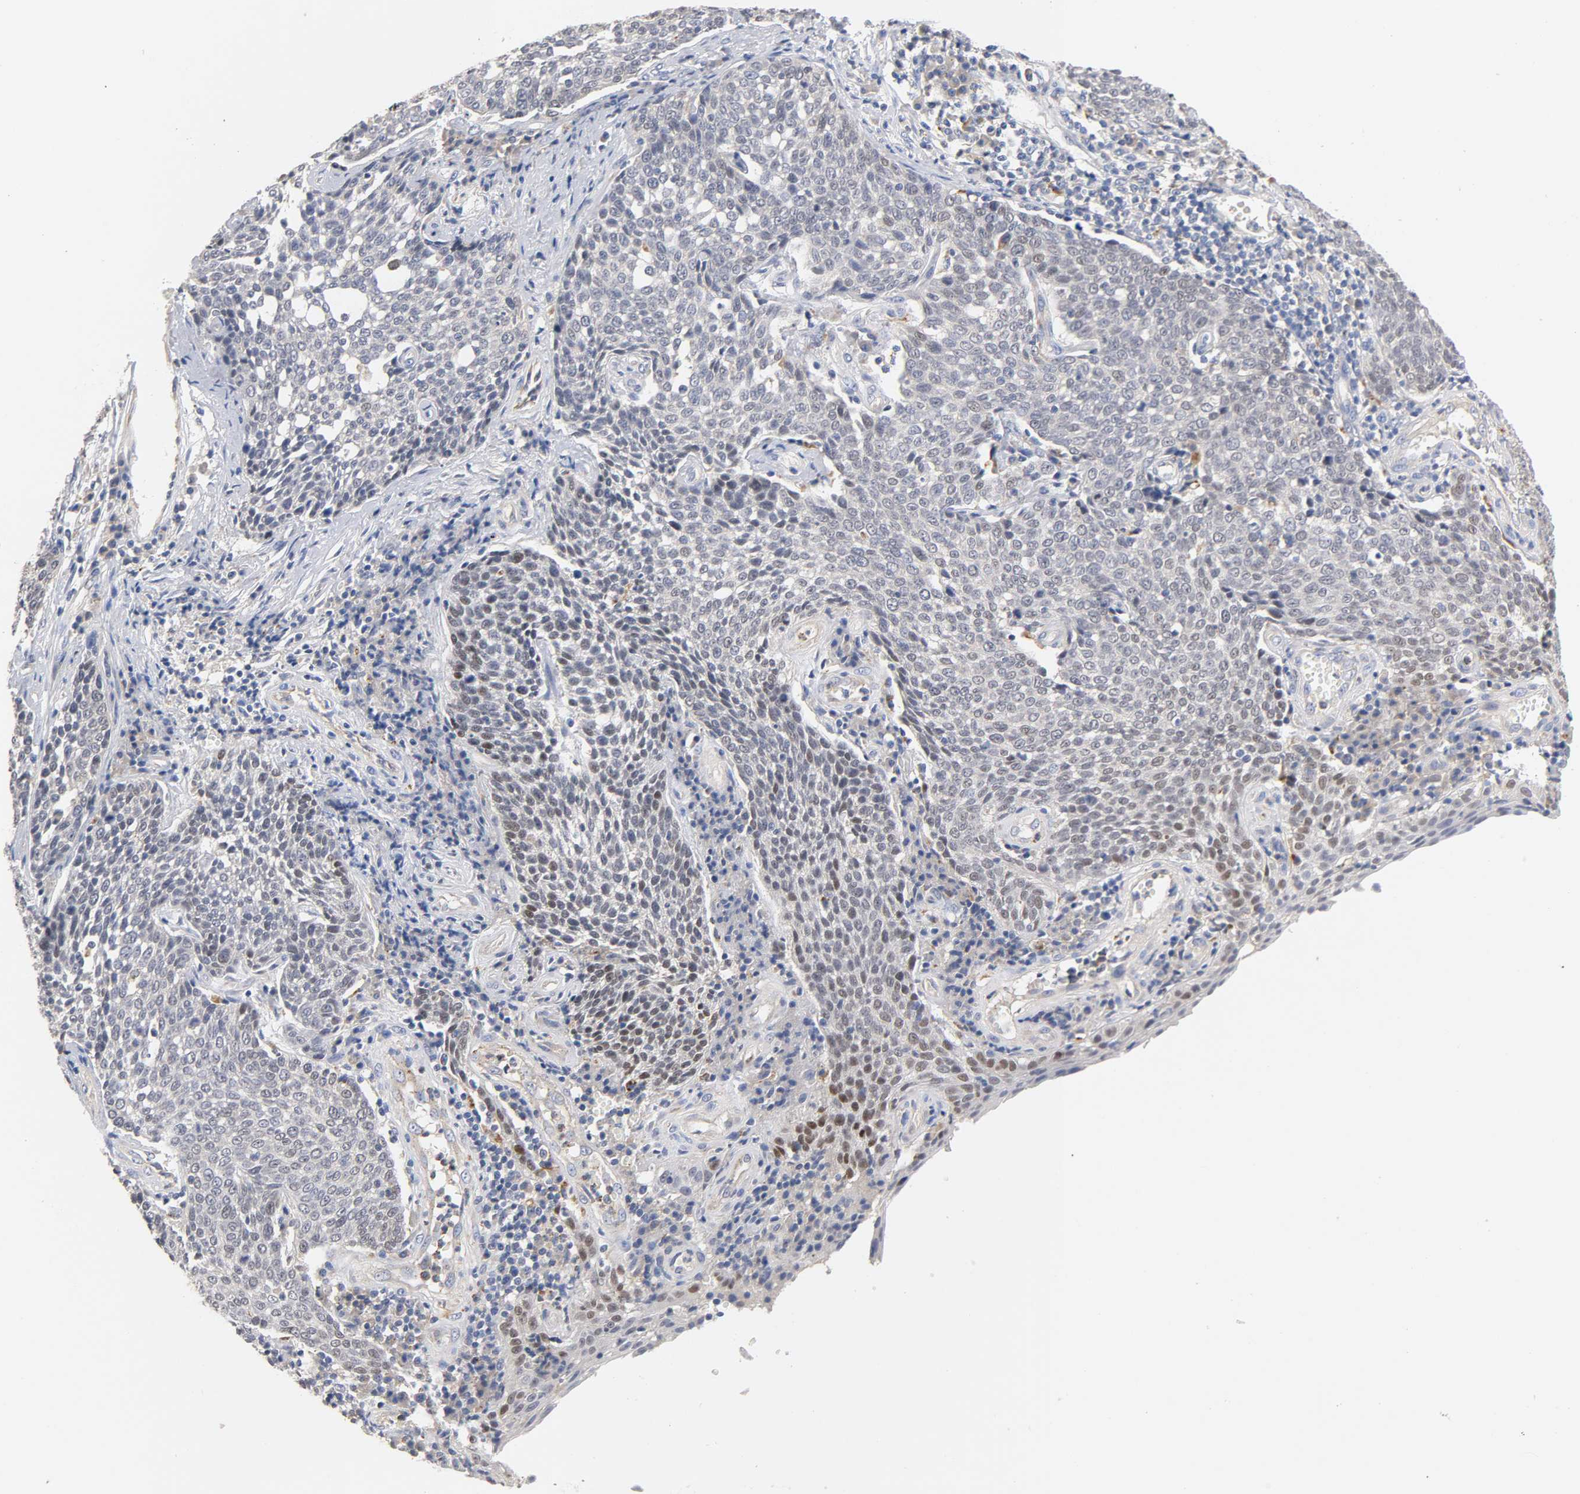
{"staining": {"intensity": "weak", "quantity": "<25%", "location": "nuclear"}, "tissue": "cervical cancer", "cell_type": "Tumor cells", "image_type": "cancer", "snomed": [{"axis": "morphology", "description": "Squamous cell carcinoma, NOS"}, {"axis": "topography", "description": "Cervix"}], "caption": "There is no significant positivity in tumor cells of squamous cell carcinoma (cervical).", "gene": "SEMA5A", "patient": {"sex": "female", "age": 34}}